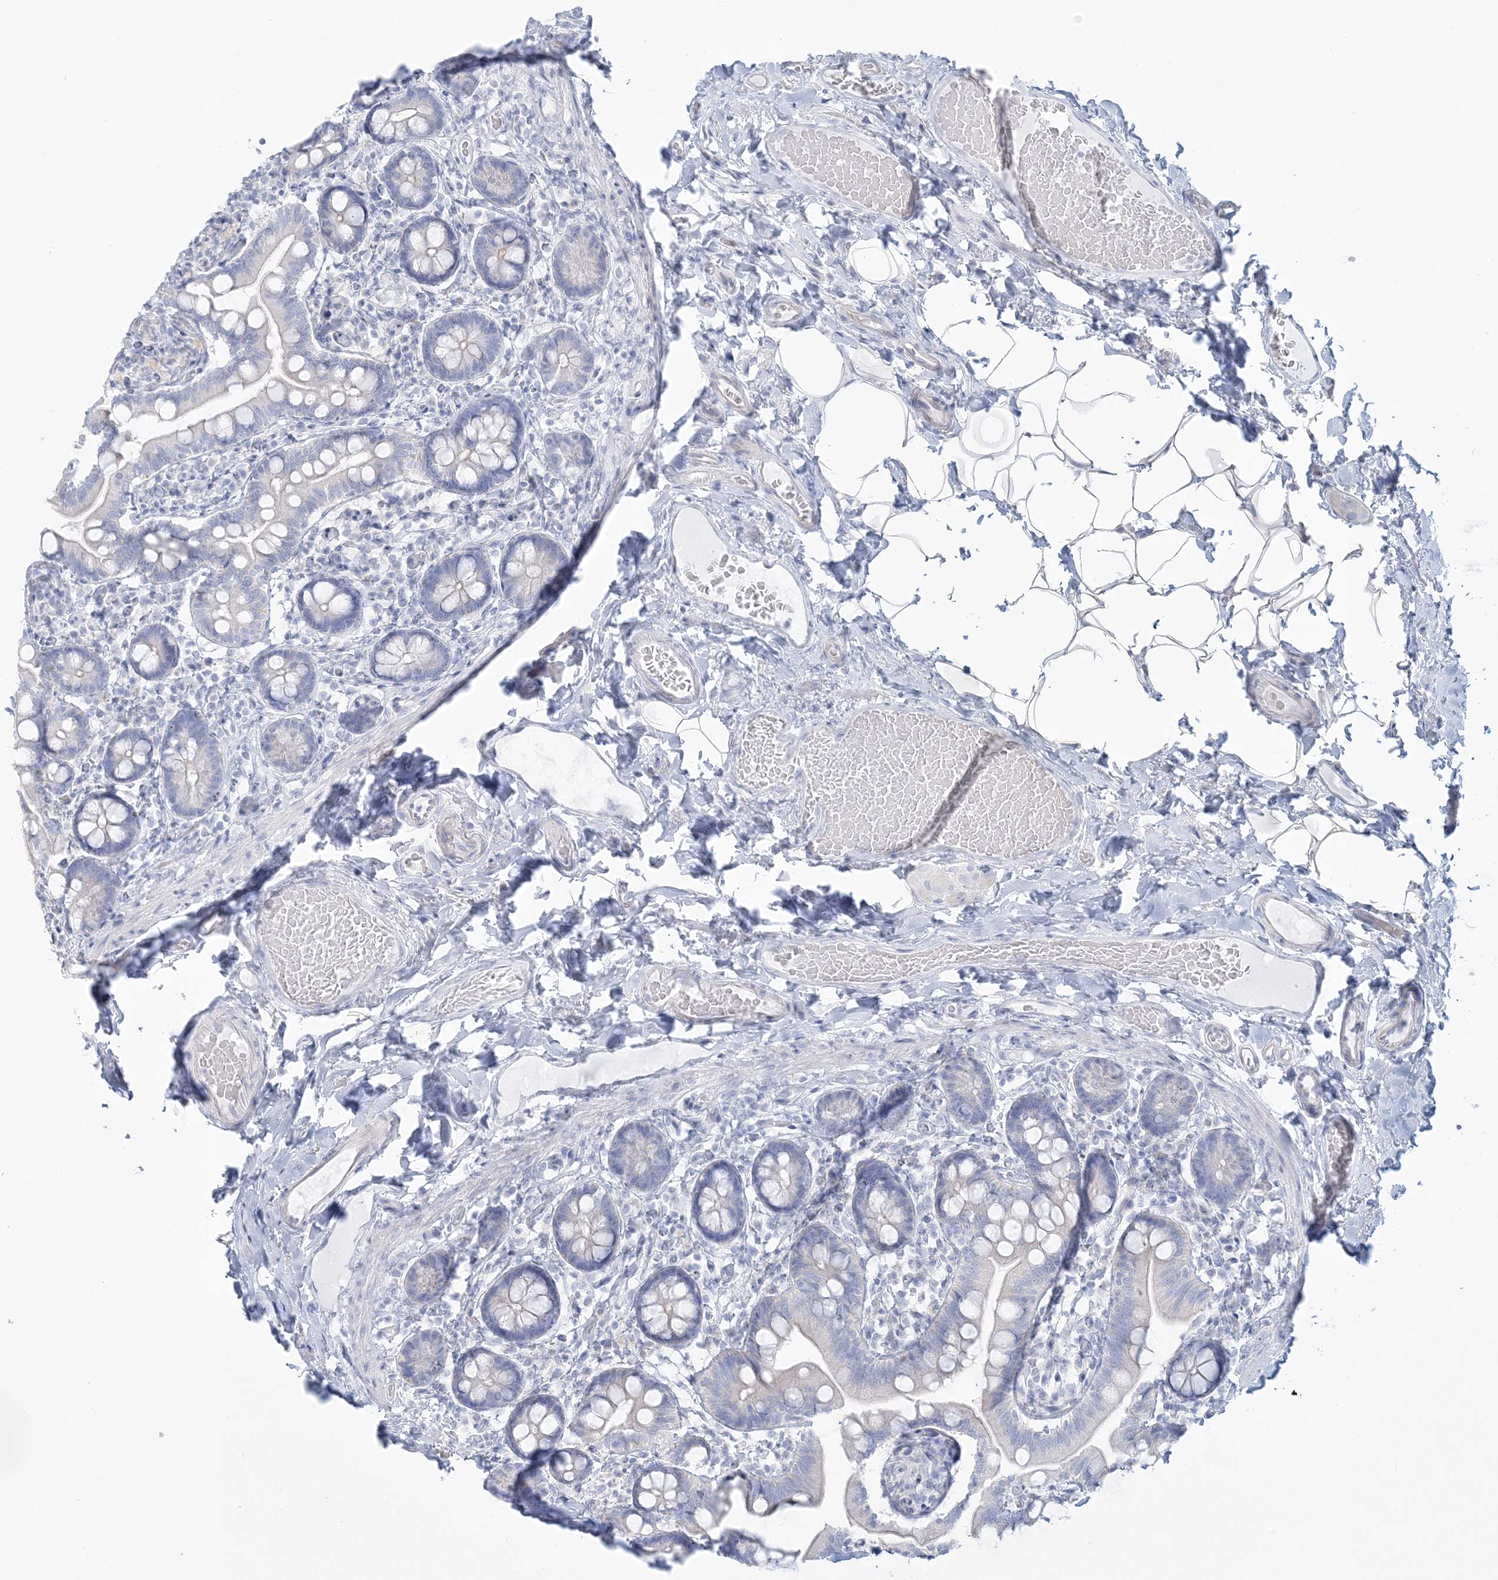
{"staining": {"intensity": "negative", "quantity": "none", "location": "none"}, "tissue": "small intestine", "cell_type": "Glandular cells", "image_type": "normal", "snomed": [{"axis": "morphology", "description": "Normal tissue, NOS"}, {"axis": "topography", "description": "Small intestine"}], "caption": "High power microscopy image of an IHC image of normal small intestine, revealing no significant expression in glandular cells. (Stains: DAB immunohistochemistry (IHC) with hematoxylin counter stain, Microscopy: brightfield microscopy at high magnification).", "gene": "ADGB", "patient": {"sex": "female", "age": 64}}